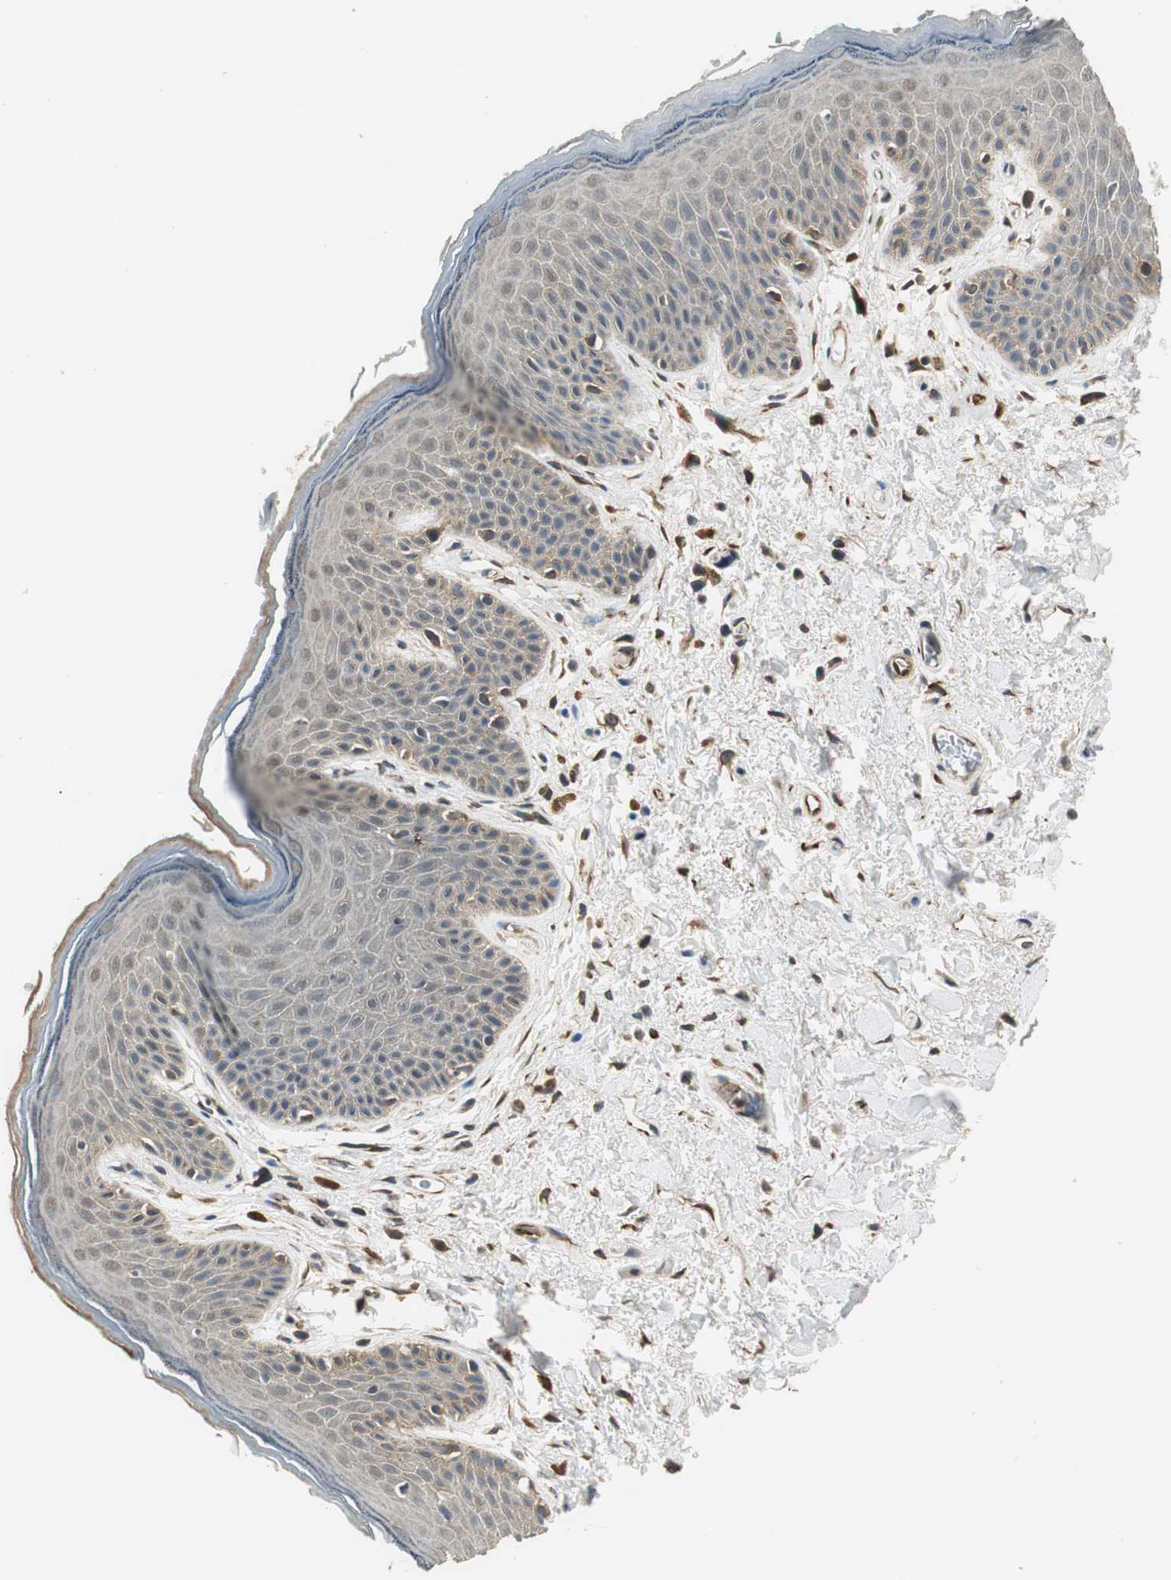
{"staining": {"intensity": "weak", "quantity": "25%-75%", "location": "cytoplasmic/membranous"}, "tissue": "skin", "cell_type": "Epidermal cells", "image_type": "normal", "snomed": [{"axis": "morphology", "description": "Normal tissue, NOS"}, {"axis": "topography", "description": "Anal"}], "caption": "A low amount of weak cytoplasmic/membranous expression is present in about 25%-75% of epidermal cells in benign skin. Using DAB (3,3'-diaminobenzidine) (brown) and hematoxylin (blue) stains, captured at high magnification using brightfield microscopy.", "gene": "PSMB4", "patient": {"sex": "male", "age": 74}}